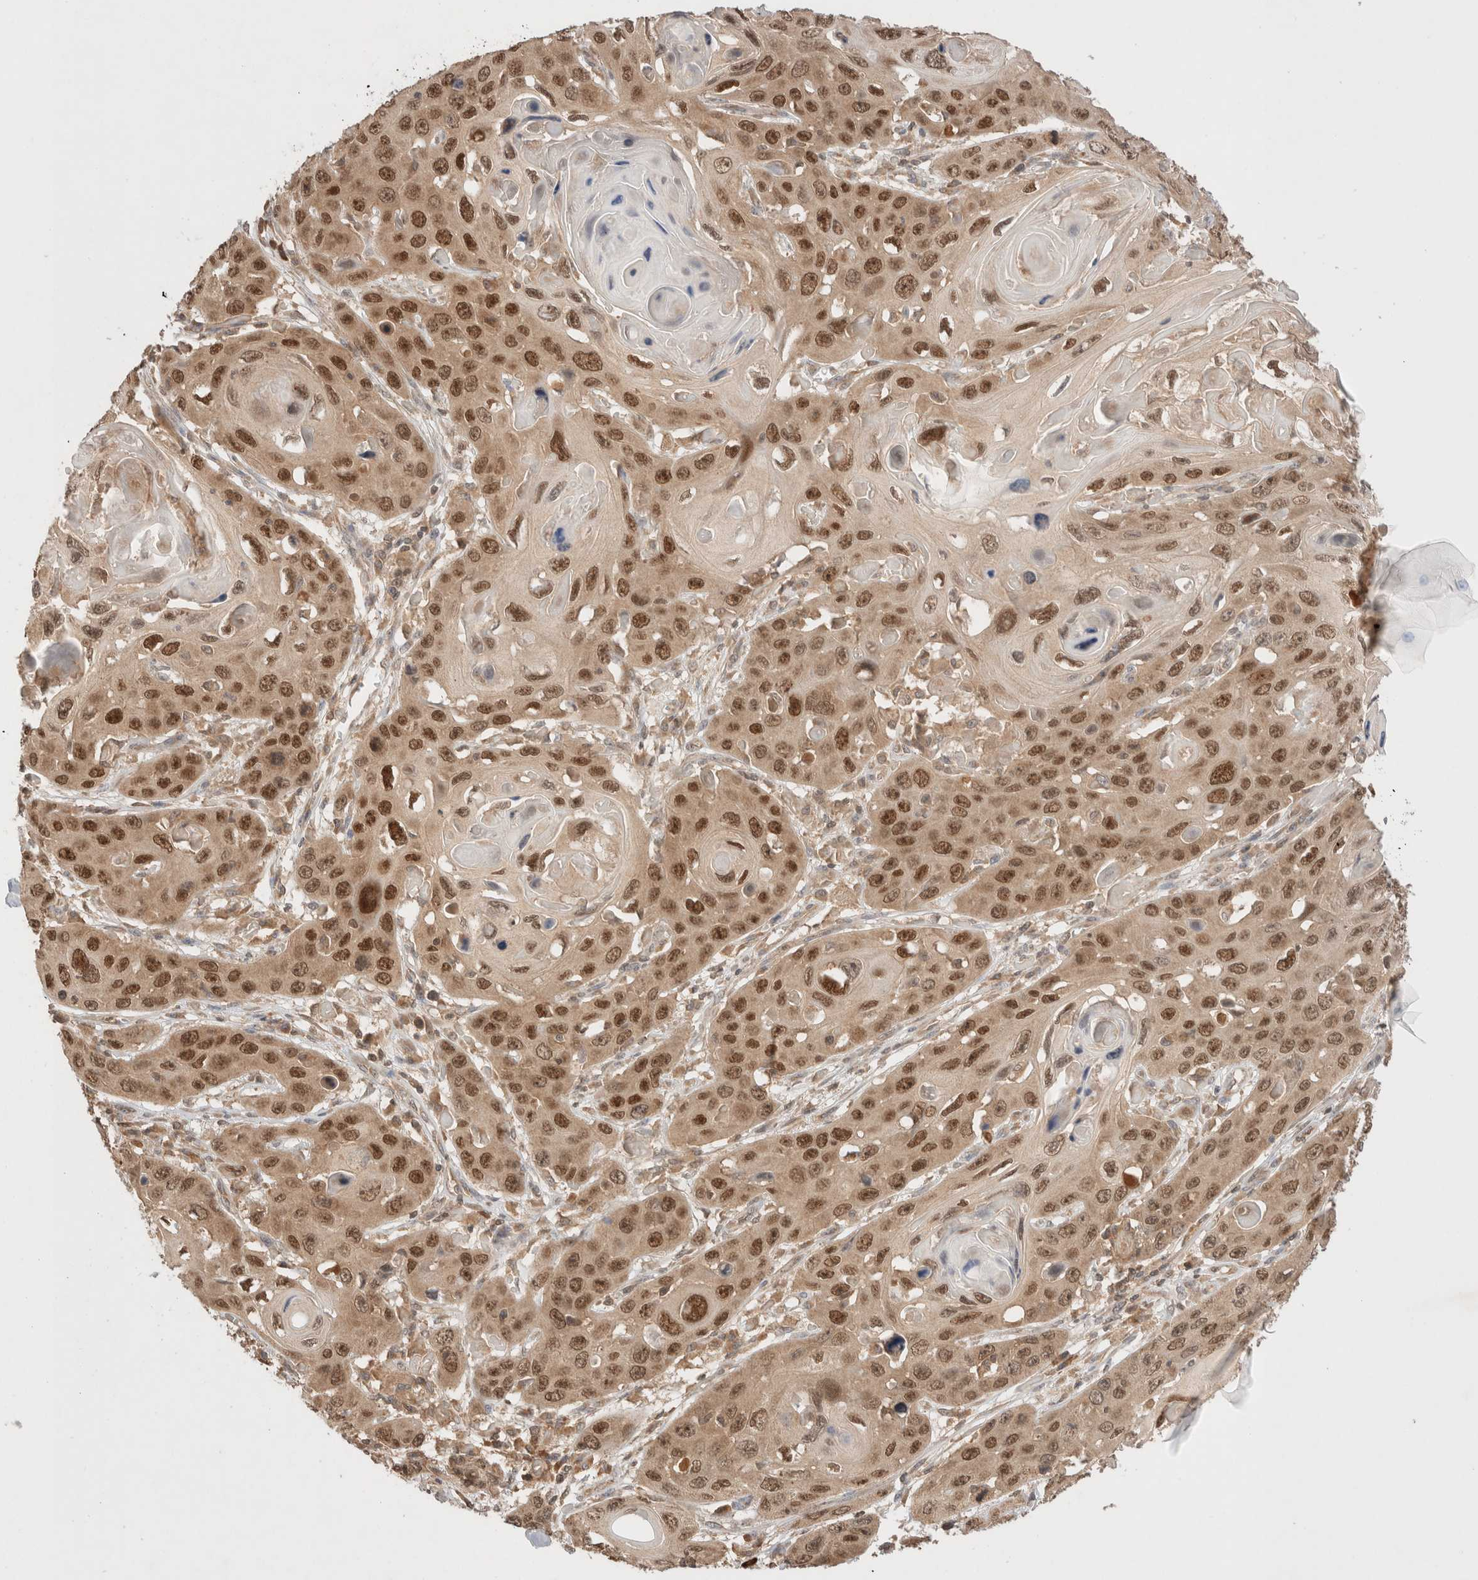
{"staining": {"intensity": "moderate", "quantity": ">75%", "location": "cytoplasmic/membranous,nuclear"}, "tissue": "skin cancer", "cell_type": "Tumor cells", "image_type": "cancer", "snomed": [{"axis": "morphology", "description": "Squamous cell carcinoma, NOS"}, {"axis": "topography", "description": "Skin"}], "caption": "IHC (DAB (3,3'-diaminobenzidine)) staining of human skin squamous cell carcinoma exhibits moderate cytoplasmic/membranous and nuclear protein positivity in approximately >75% of tumor cells.", "gene": "CARNMT1", "patient": {"sex": "male", "age": 55}}